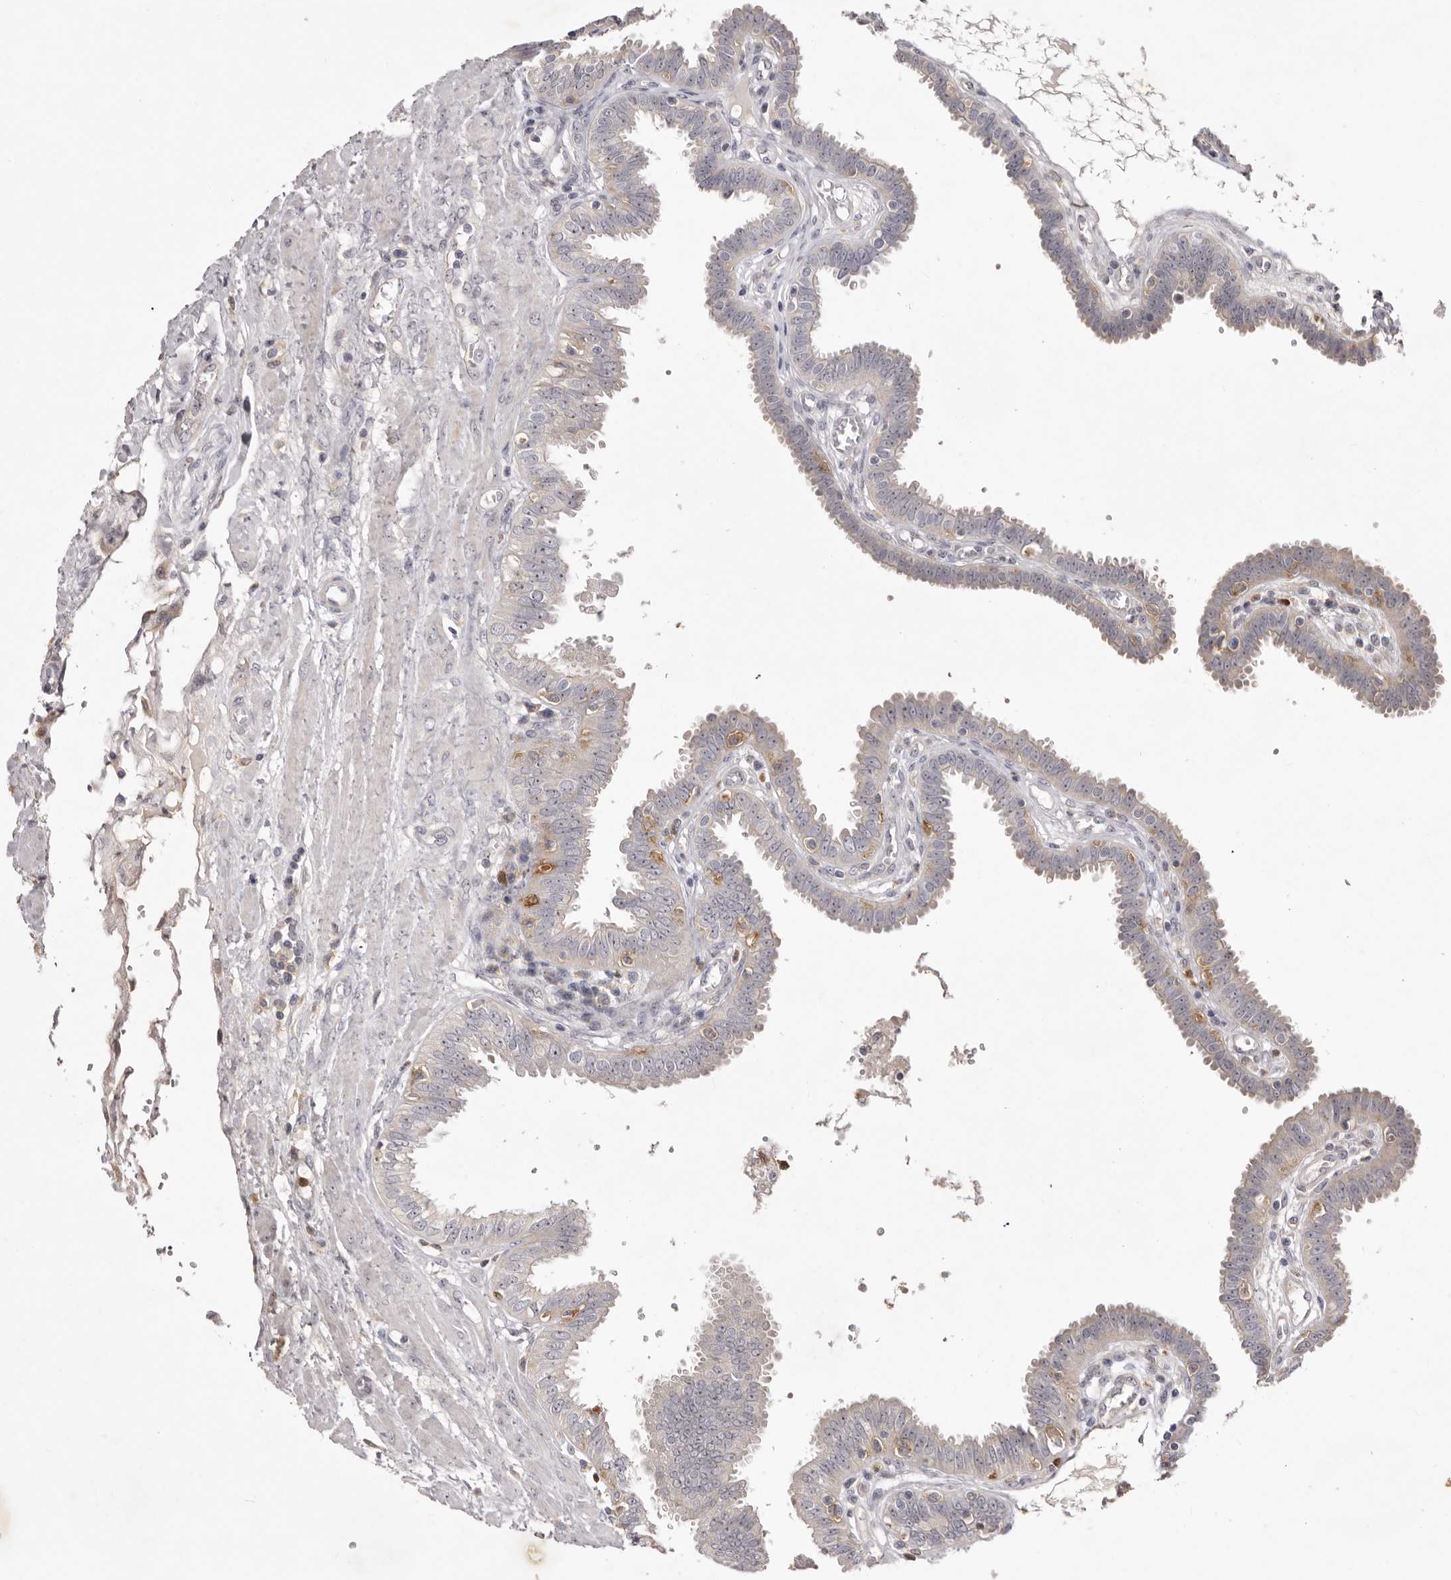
{"staining": {"intensity": "negative", "quantity": "none", "location": "none"}, "tissue": "fallopian tube", "cell_type": "Glandular cells", "image_type": "normal", "snomed": [{"axis": "morphology", "description": "Normal tissue, NOS"}, {"axis": "topography", "description": "Fallopian tube"}], "caption": "Histopathology image shows no protein staining in glandular cells of normal fallopian tube.", "gene": "GPR84", "patient": {"sex": "female", "age": 32}}